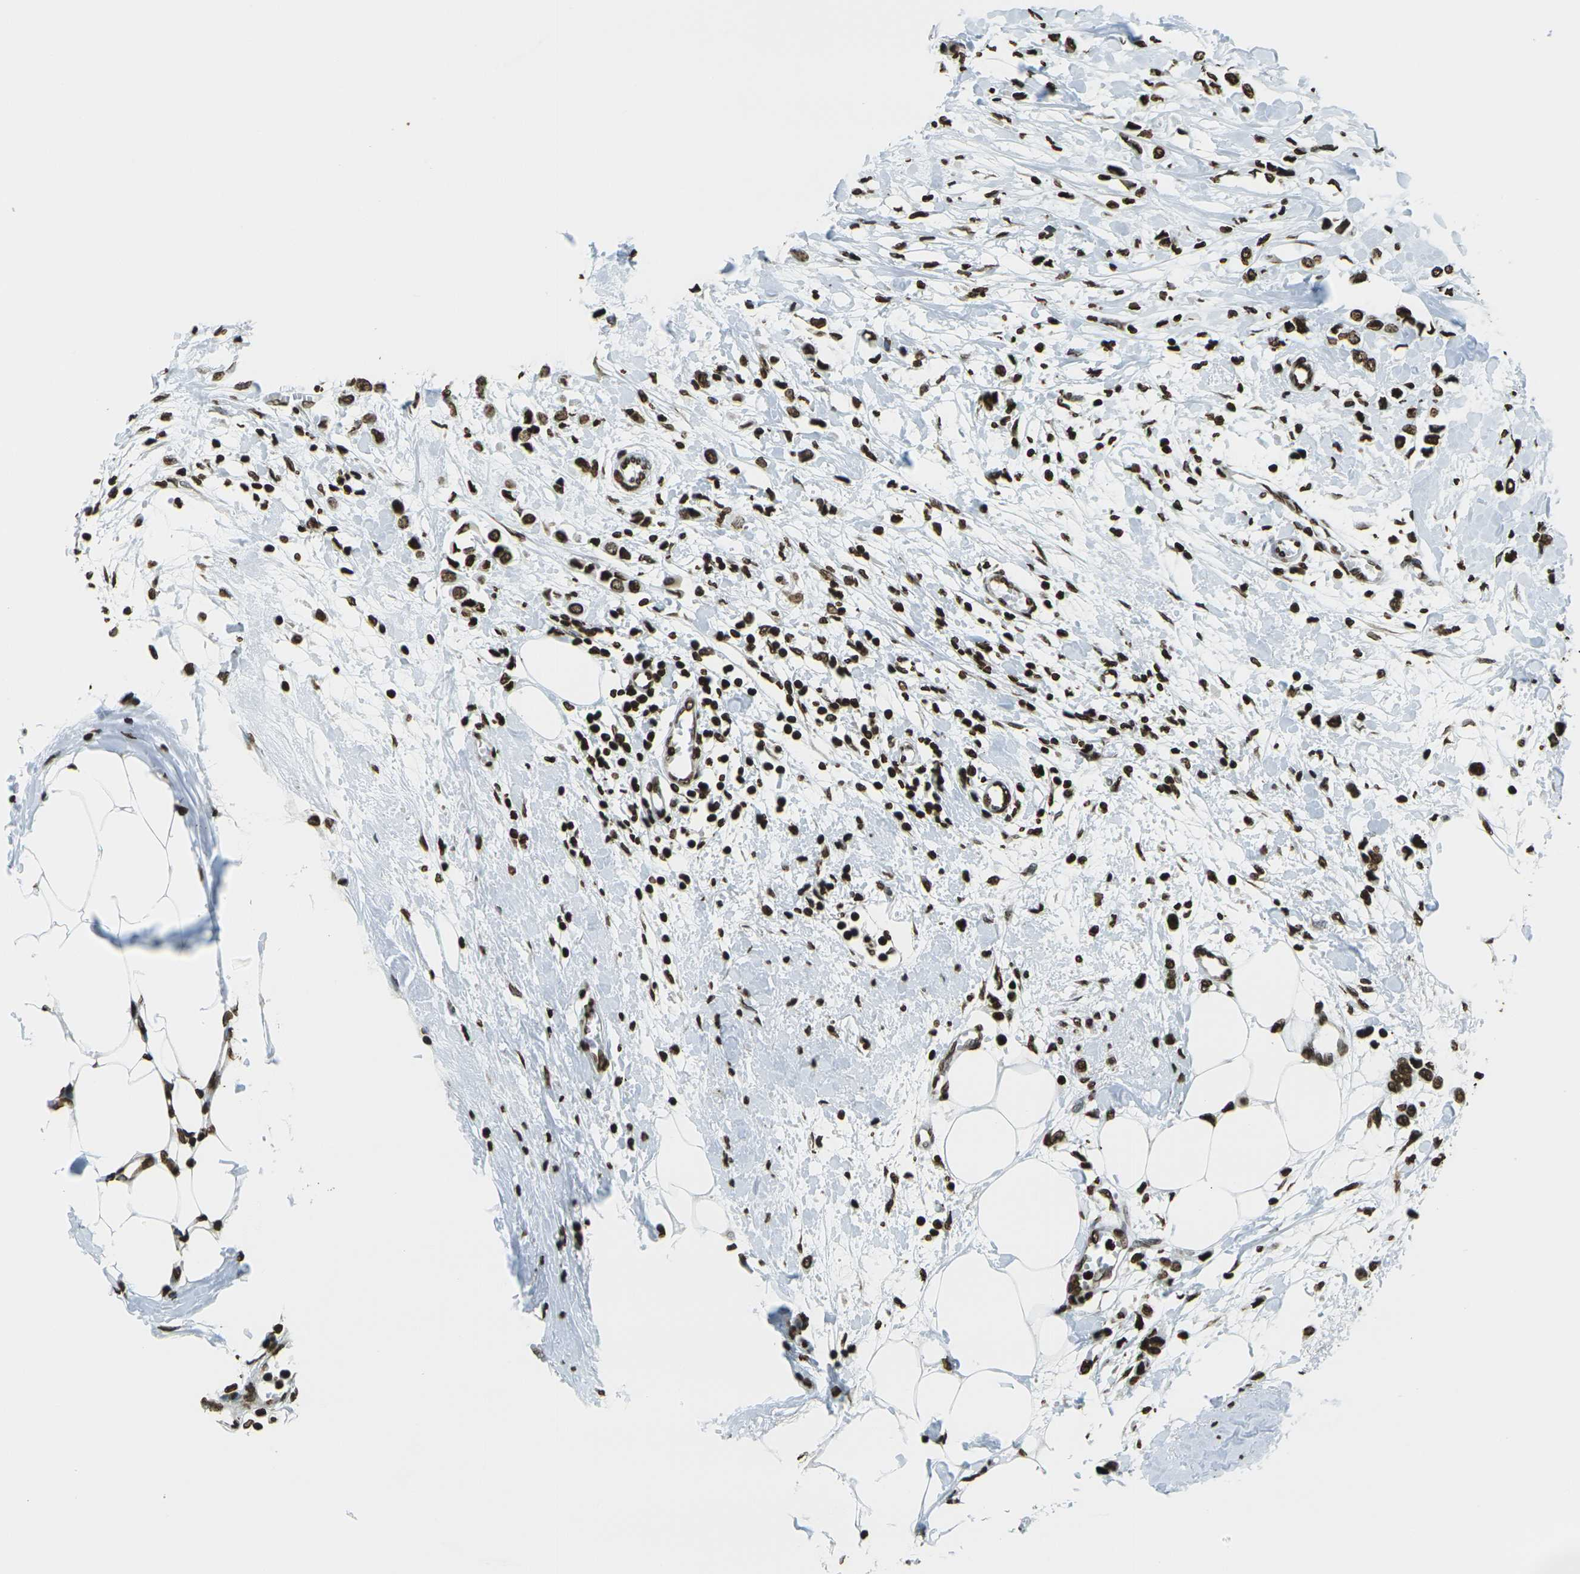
{"staining": {"intensity": "strong", "quantity": ">75%", "location": "nuclear"}, "tissue": "breast cancer", "cell_type": "Tumor cells", "image_type": "cancer", "snomed": [{"axis": "morphology", "description": "Lobular carcinoma"}, {"axis": "topography", "description": "Breast"}], "caption": "The photomicrograph reveals a brown stain indicating the presence of a protein in the nuclear of tumor cells in breast cancer (lobular carcinoma).", "gene": "H1-2", "patient": {"sex": "female", "age": 51}}